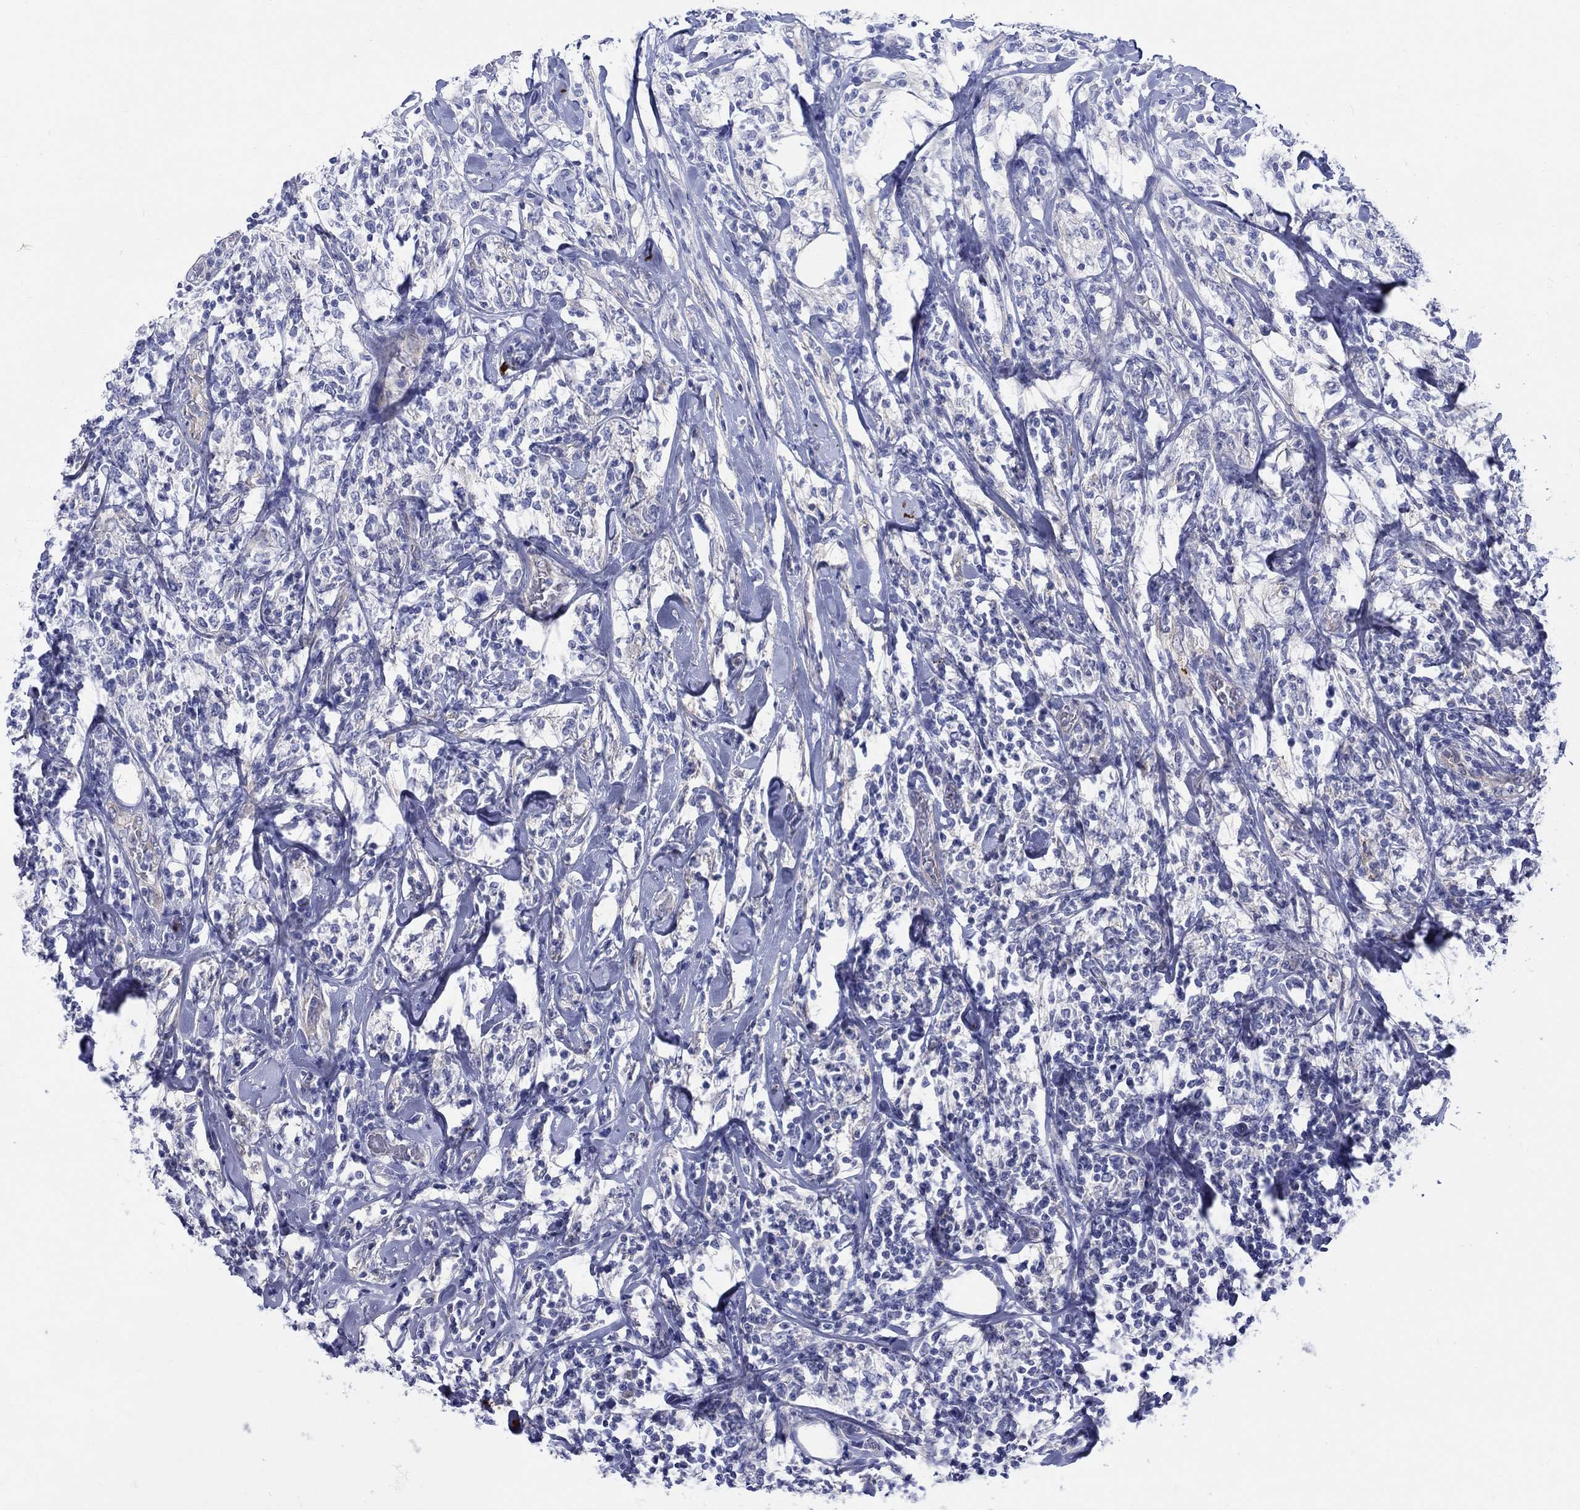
{"staining": {"intensity": "negative", "quantity": "none", "location": "none"}, "tissue": "lymphoma", "cell_type": "Tumor cells", "image_type": "cancer", "snomed": [{"axis": "morphology", "description": "Malignant lymphoma, non-Hodgkin's type, High grade"}, {"axis": "topography", "description": "Lymph node"}], "caption": "This is an IHC histopathology image of human lymphoma. There is no positivity in tumor cells.", "gene": "SH2D7", "patient": {"sex": "female", "age": 84}}